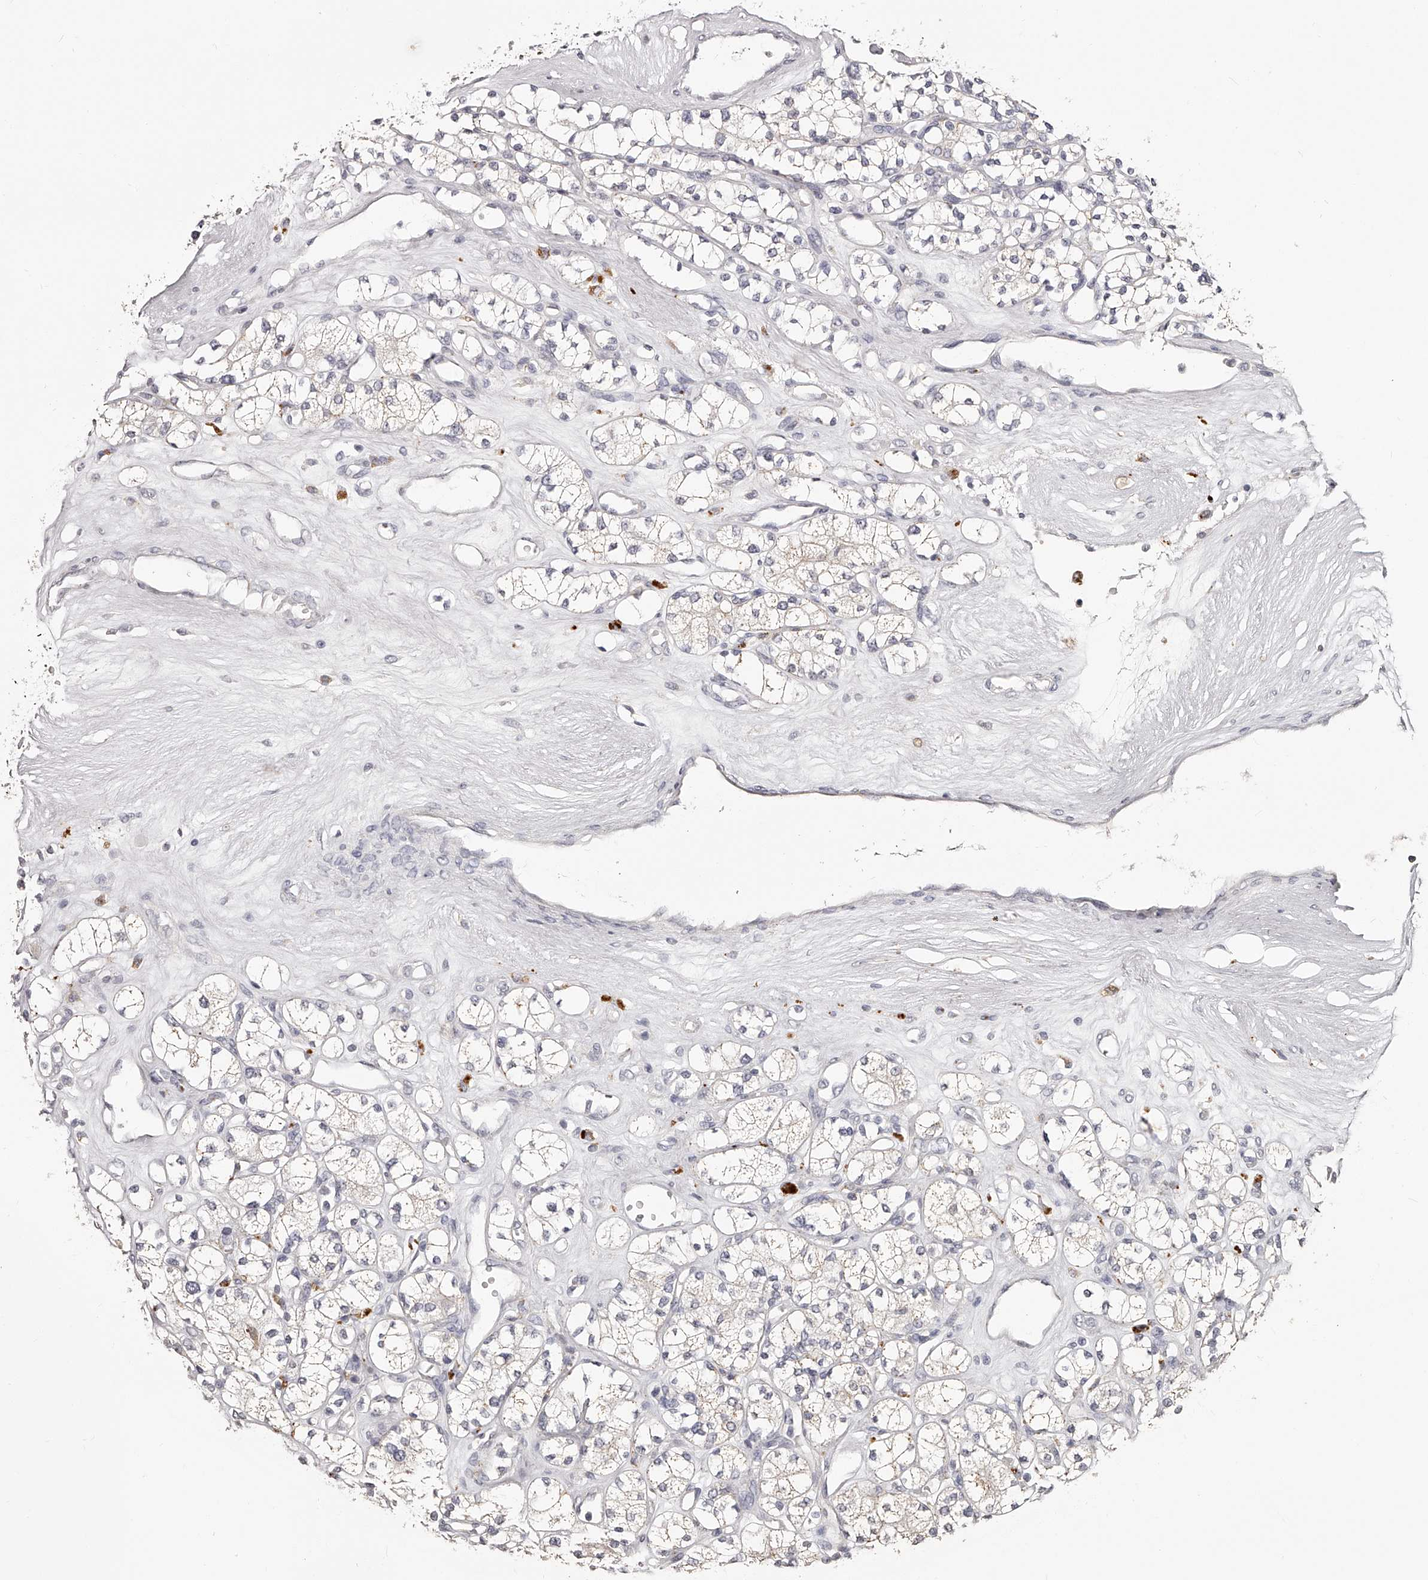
{"staining": {"intensity": "negative", "quantity": "none", "location": "none"}, "tissue": "renal cancer", "cell_type": "Tumor cells", "image_type": "cancer", "snomed": [{"axis": "morphology", "description": "Adenocarcinoma, NOS"}, {"axis": "topography", "description": "Kidney"}], "caption": "High magnification brightfield microscopy of renal cancer (adenocarcinoma) stained with DAB (3,3'-diaminobenzidine) (brown) and counterstained with hematoxylin (blue): tumor cells show no significant positivity.", "gene": "SLC35D3", "patient": {"sex": "male", "age": 77}}